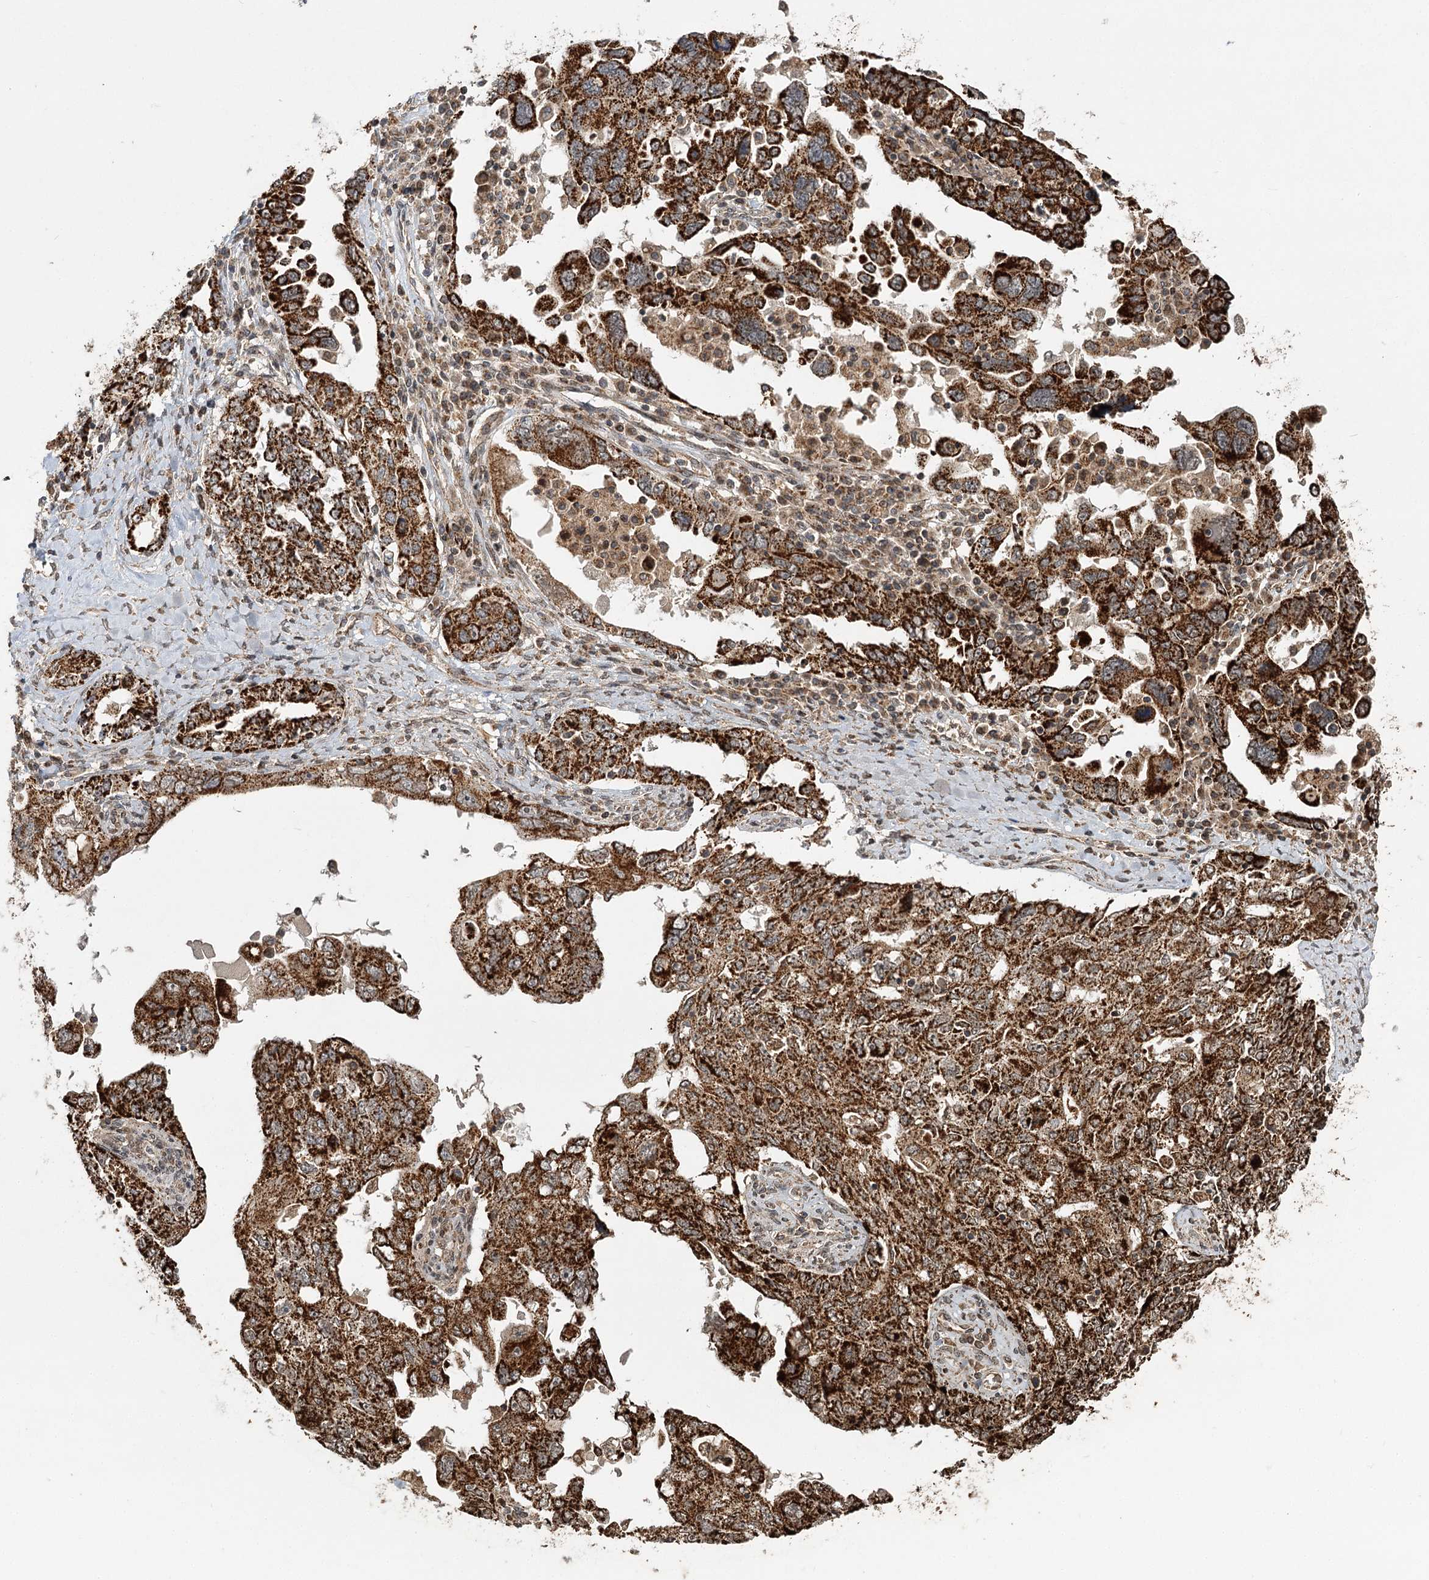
{"staining": {"intensity": "strong", "quantity": ">75%", "location": "cytoplasmic/membranous"}, "tissue": "ovarian cancer", "cell_type": "Tumor cells", "image_type": "cancer", "snomed": [{"axis": "morphology", "description": "Carcinoma, endometroid"}, {"axis": "topography", "description": "Ovary"}], "caption": "Tumor cells exhibit high levels of strong cytoplasmic/membranous positivity in about >75% of cells in human endometroid carcinoma (ovarian). The protein is stained brown, and the nuclei are stained in blue (DAB IHC with brightfield microscopy, high magnification).", "gene": "ZNRF3", "patient": {"sex": "female", "age": 62}}